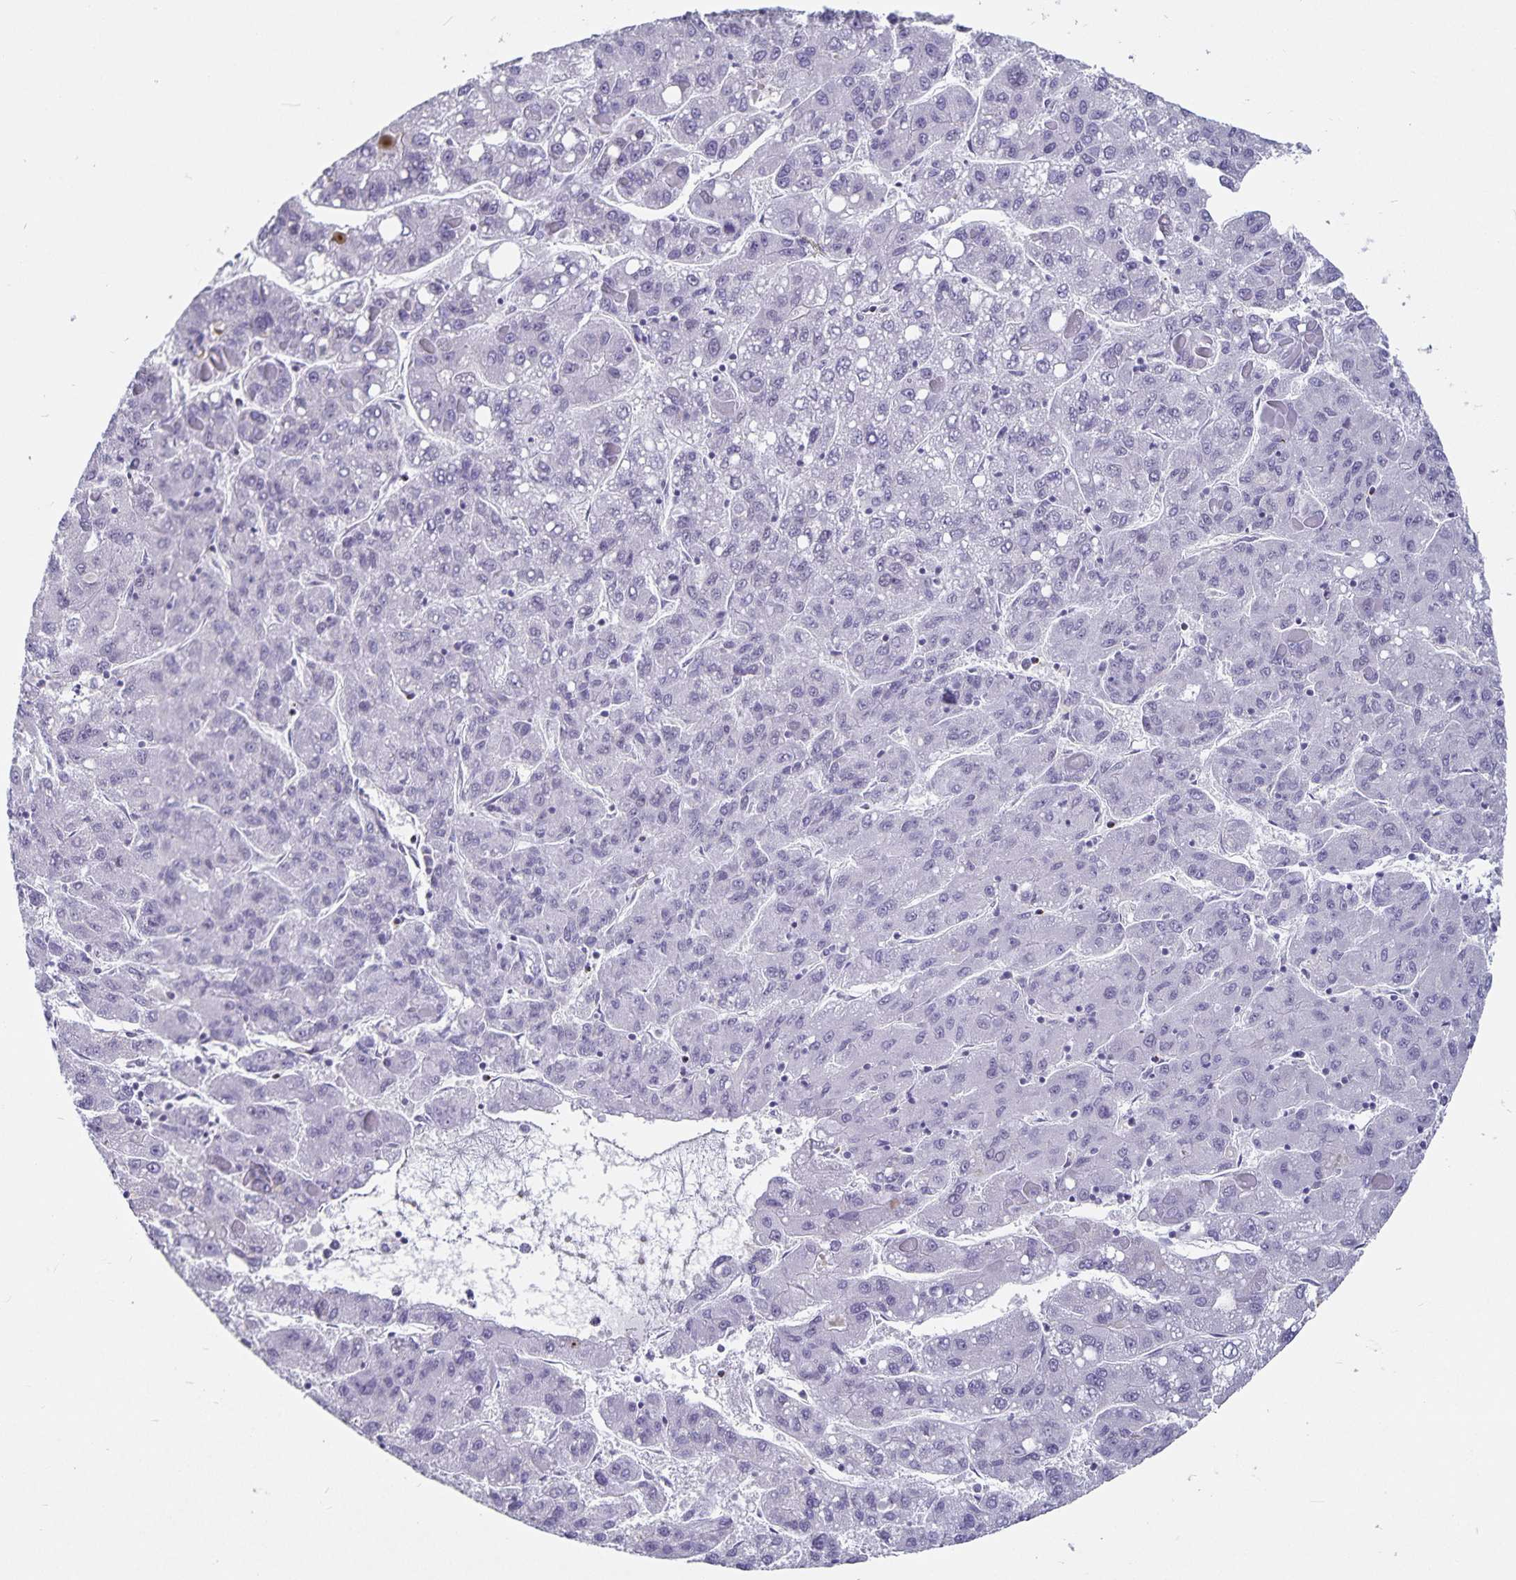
{"staining": {"intensity": "negative", "quantity": "none", "location": "none"}, "tissue": "liver cancer", "cell_type": "Tumor cells", "image_type": "cancer", "snomed": [{"axis": "morphology", "description": "Carcinoma, Hepatocellular, NOS"}, {"axis": "topography", "description": "Liver"}], "caption": "Immunohistochemistry (IHC) histopathology image of human liver cancer (hepatocellular carcinoma) stained for a protein (brown), which demonstrates no positivity in tumor cells.", "gene": "PBX2", "patient": {"sex": "female", "age": 82}}